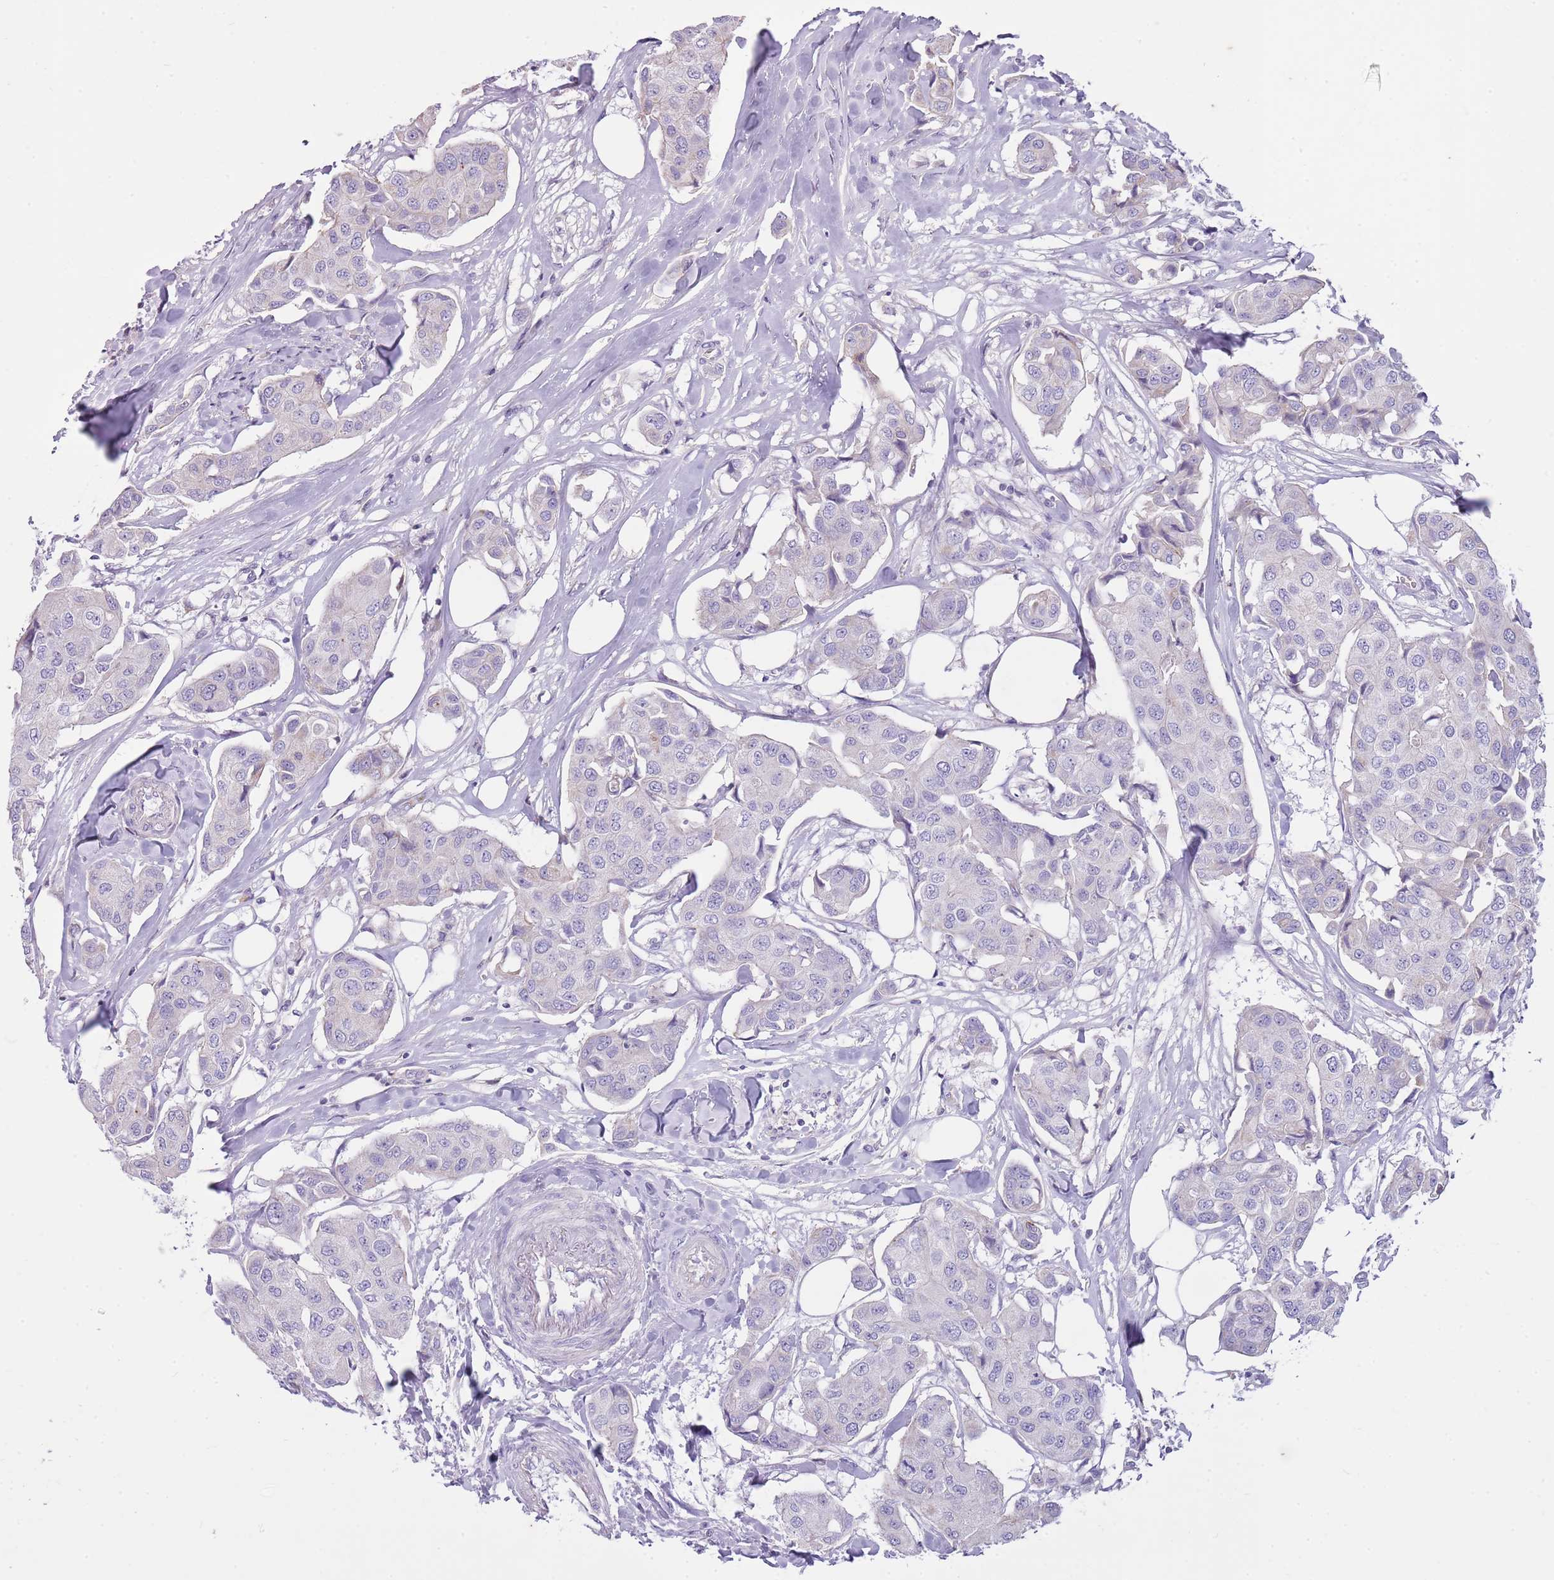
{"staining": {"intensity": "negative", "quantity": "none", "location": "none"}, "tissue": "breast cancer", "cell_type": "Tumor cells", "image_type": "cancer", "snomed": [{"axis": "morphology", "description": "Duct carcinoma"}, {"axis": "topography", "description": "Breast"}, {"axis": "topography", "description": "Lymph node"}], "caption": "This is an immunohistochemistry micrograph of infiltrating ductal carcinoma (breast). There is no expression in tumor cells.", "gene": "CNPPD1", "patient": {"sex": "female", "age": 80}}